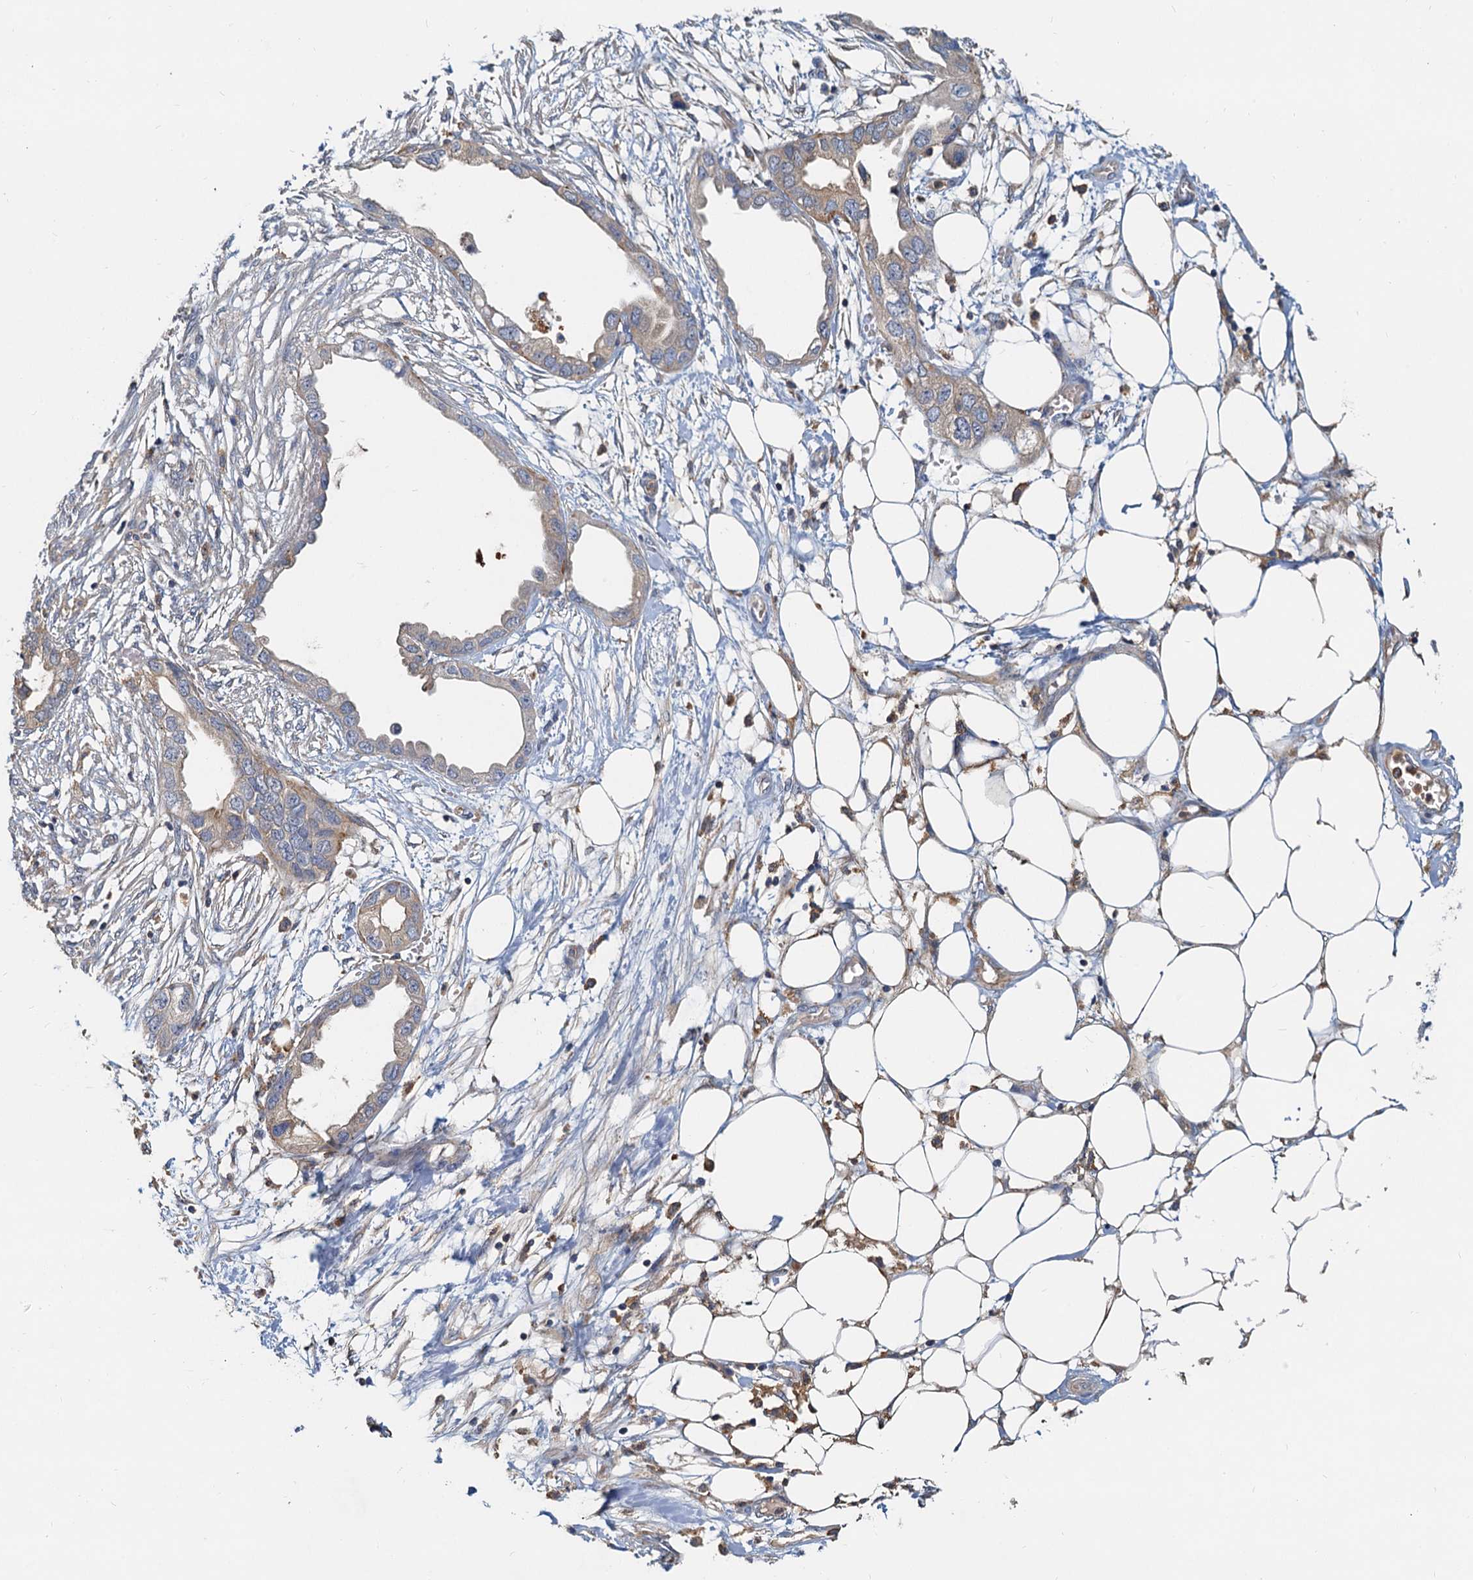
{"staining": {"intensity": "weak", "quantity": "<25%", "location": "cytoplasmic/membranous"}, "tissue": "endometrial cancer", "cell_type": "Tumor cells", "image_type": "cancer", "snomed": [{"axis": "morphology", "description": "Adenocarcinoma, NOS"}, {"axis": "morphology", "description": "Adenocarcinoma, metastatic, NOS"}, {"axis": "topography", "description": "Adipose tissue"}, {"axis": "topography", "description": "Endometrium"}], "caption": "Tumor cells show no significant protein expression in endometrial cancer.", "gene": "TOLLIP", "patient": {"sex": "female", "age": 67}}